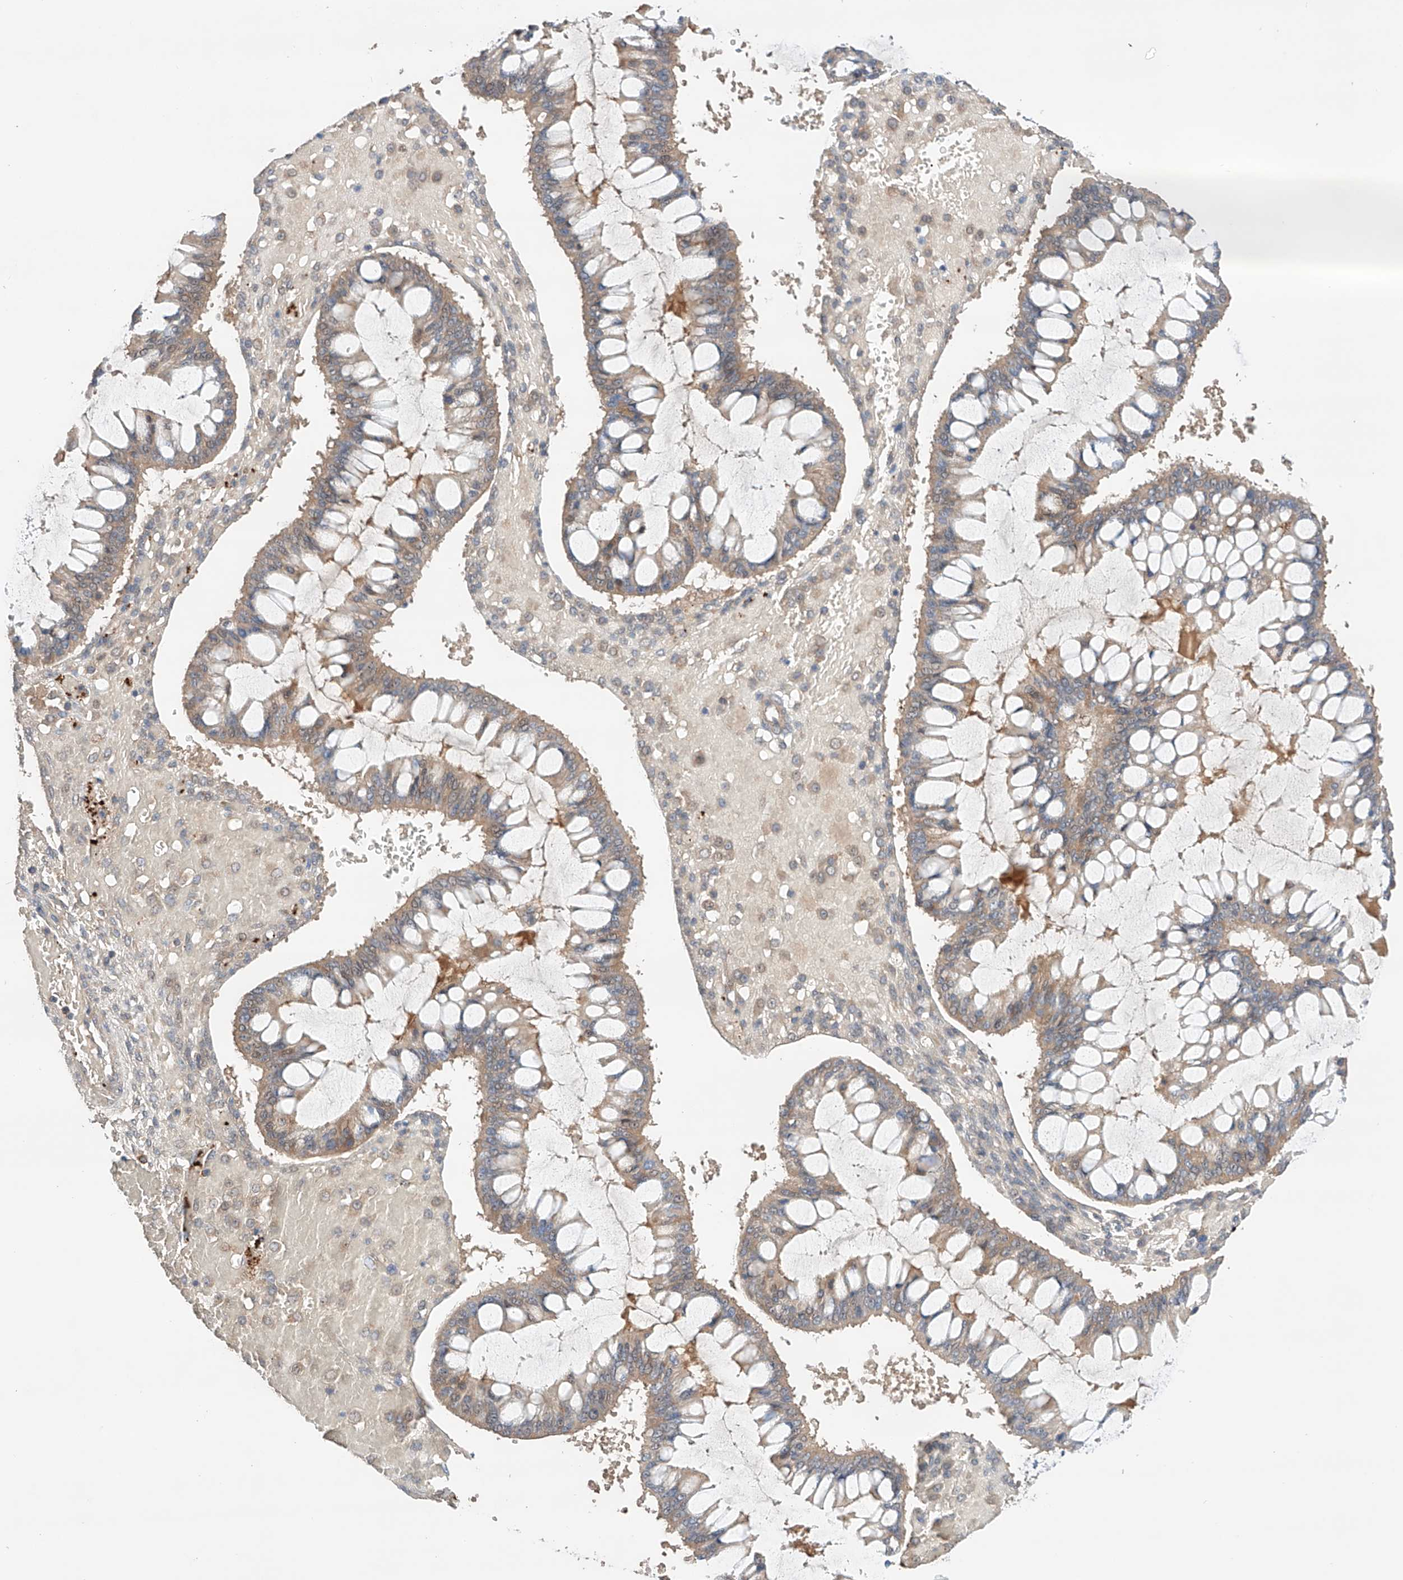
{"staining": {"intensity": "weak", "quantity": "25%-75%", "location": "cytoplasmic/membranous"}, "tissue": "ovarian cancer", "cell_type": "Tumor cells", "image_type": "cancer", "snomed": [{"axis": "morphology", "description": "Cystadenocarcinoma, mucinous, NOS"}, {"axis": "topography", "description": "Ovary"}], "caption": "Human ovarian mucinous cystadenocarcinoma stained with a protein marker demonstrates weak staining in tumor cells.", "gene": "ZFHX2", "patient": {"sex": "female", "age": 73}}